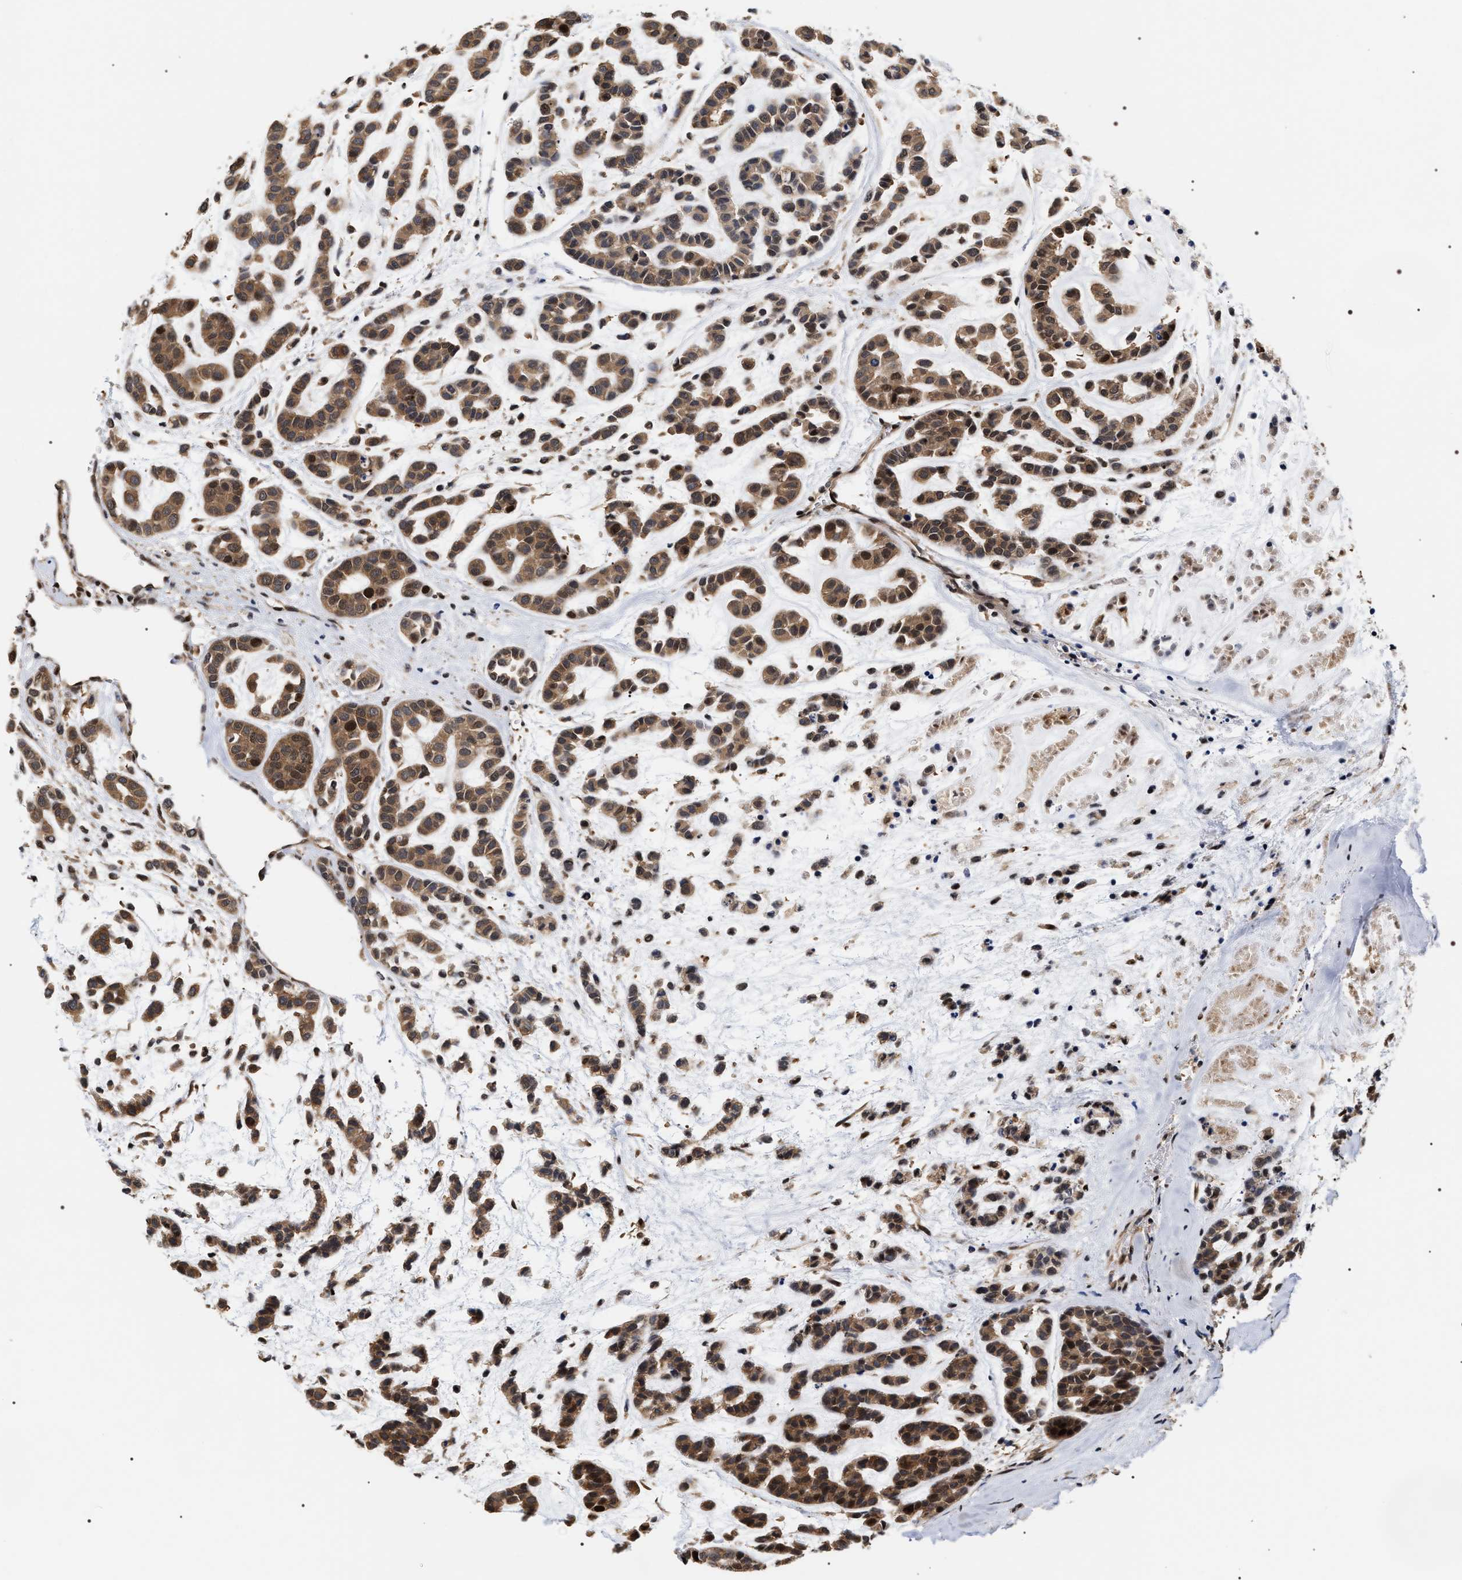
{"staining": {"intensity": "strong", "quantity": ">75%", "location": "cytoplasmic/membranous,nuclear"}, "tissue": "head and neck cancer", "cell_type": "Tumor cells", "image_type": "cancer", "snomed": [{"axis": "morphology", "description": "Adenocarcinoma, NOS"}, {"axis": "morphology", "description": "Adenoma, NOS"}, {"axis": "topography", "description": "Head-Neck"}], "caption": "Immunohistochemical staining of head and neck cancer (adenocarcinoma) displays strong cytoplasmic/membranous and nuclear protein expression in about >75% of tumor cells.", "gene": "BAG6", "patient": {"sex": "female", "age": 55}}